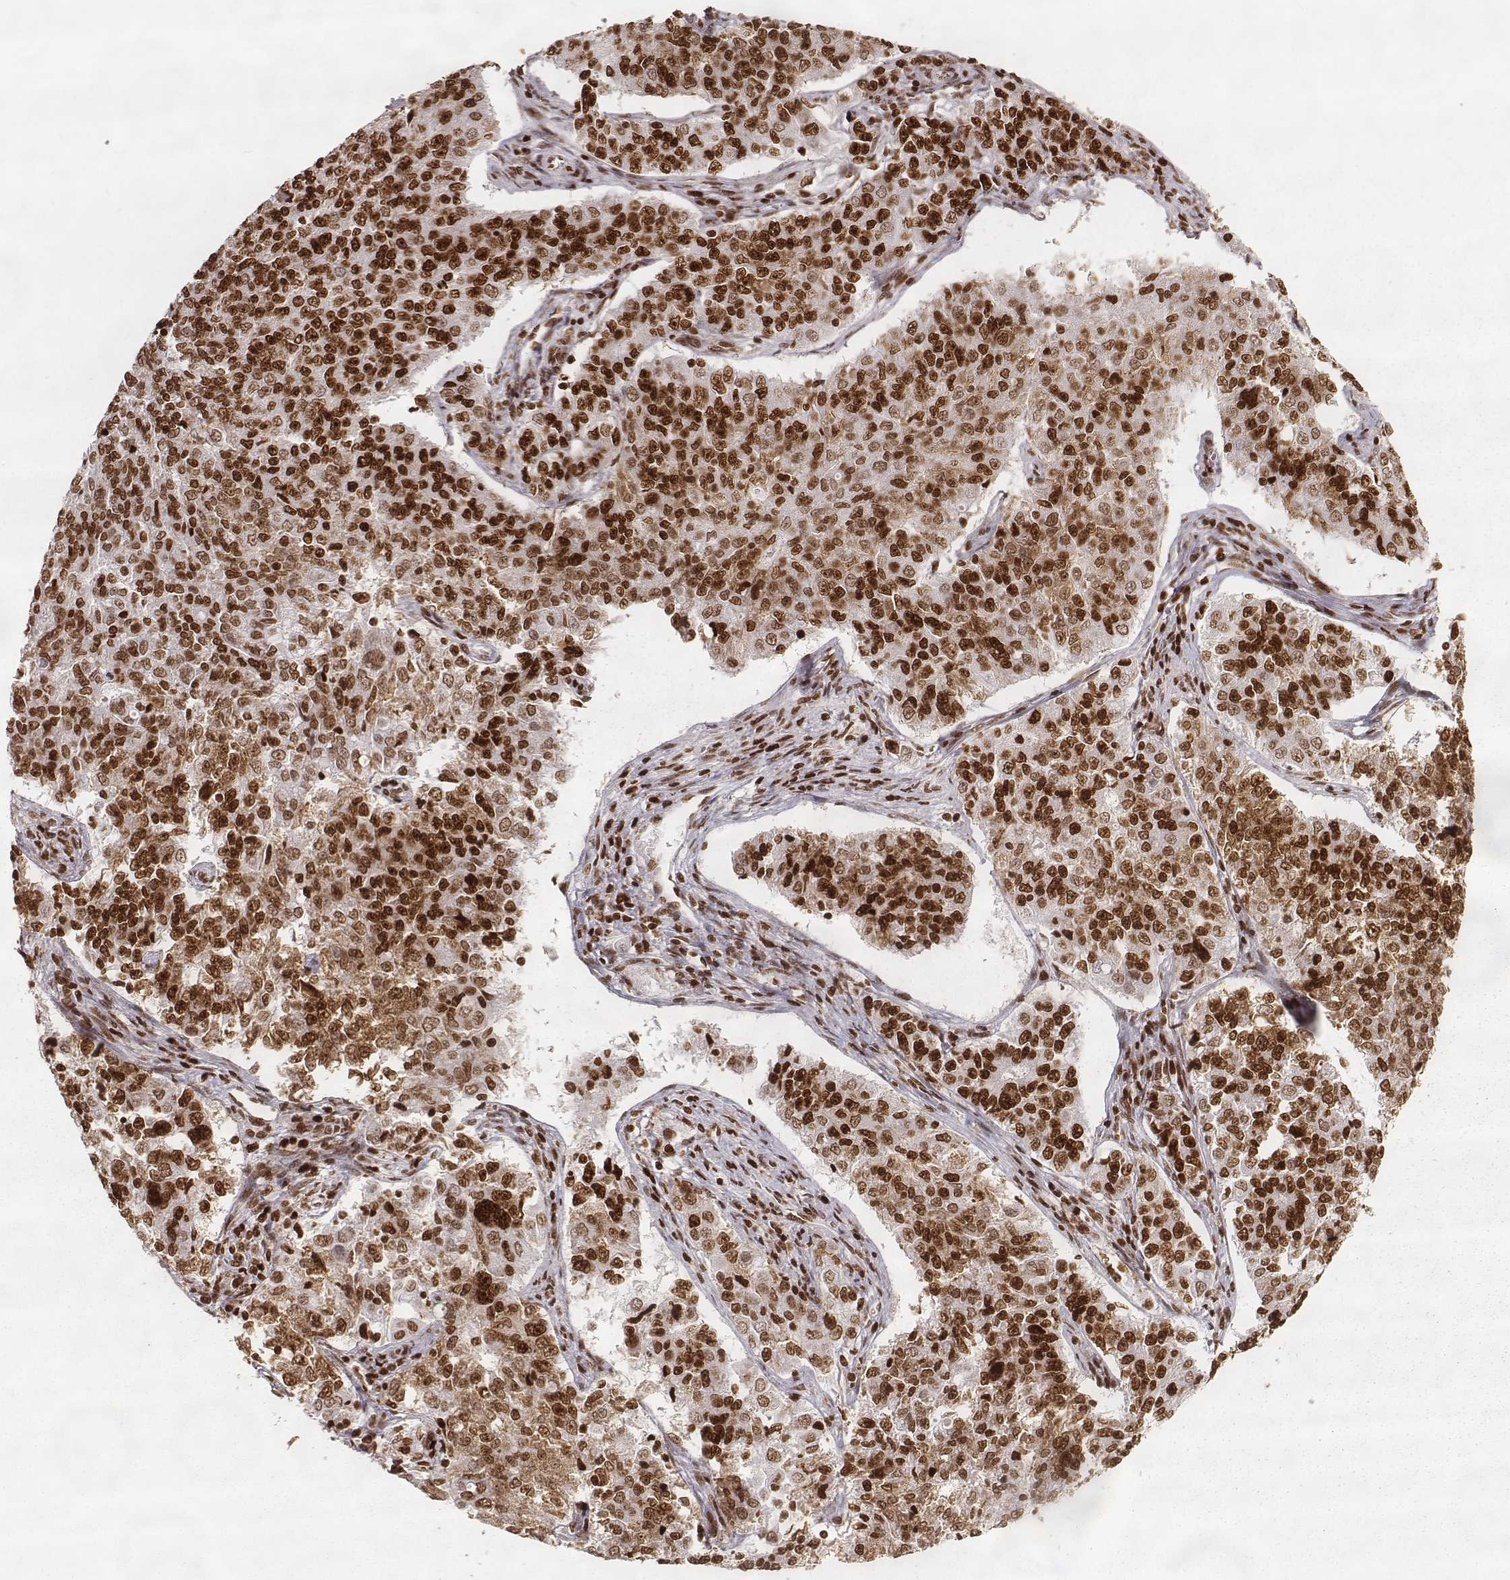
{"staining": {"intensity": "strong", "quantity": ">75%", "location": "nuclear"}, "tissue": "endometrial cancer", "cell_type": "Tumor cells", "image_type": "cancer", "snomed": [{"axis": "morphology", "description": "Adenocarcinoma, NOS"}, {"axis": "topography", "description": "Endometrium"}], "caption": "Immunohistochemistry (IHC) histopathology image of neoplastic tissue: human endometrial cancer stained using immunohistochemistry exhibits high levels of strong protein expression localized specifically in the nuclear of tumor cells, appearing as a nuclear brown color.", "gene": "PARP1", "patient": {"sex": "female", "age": 43}}